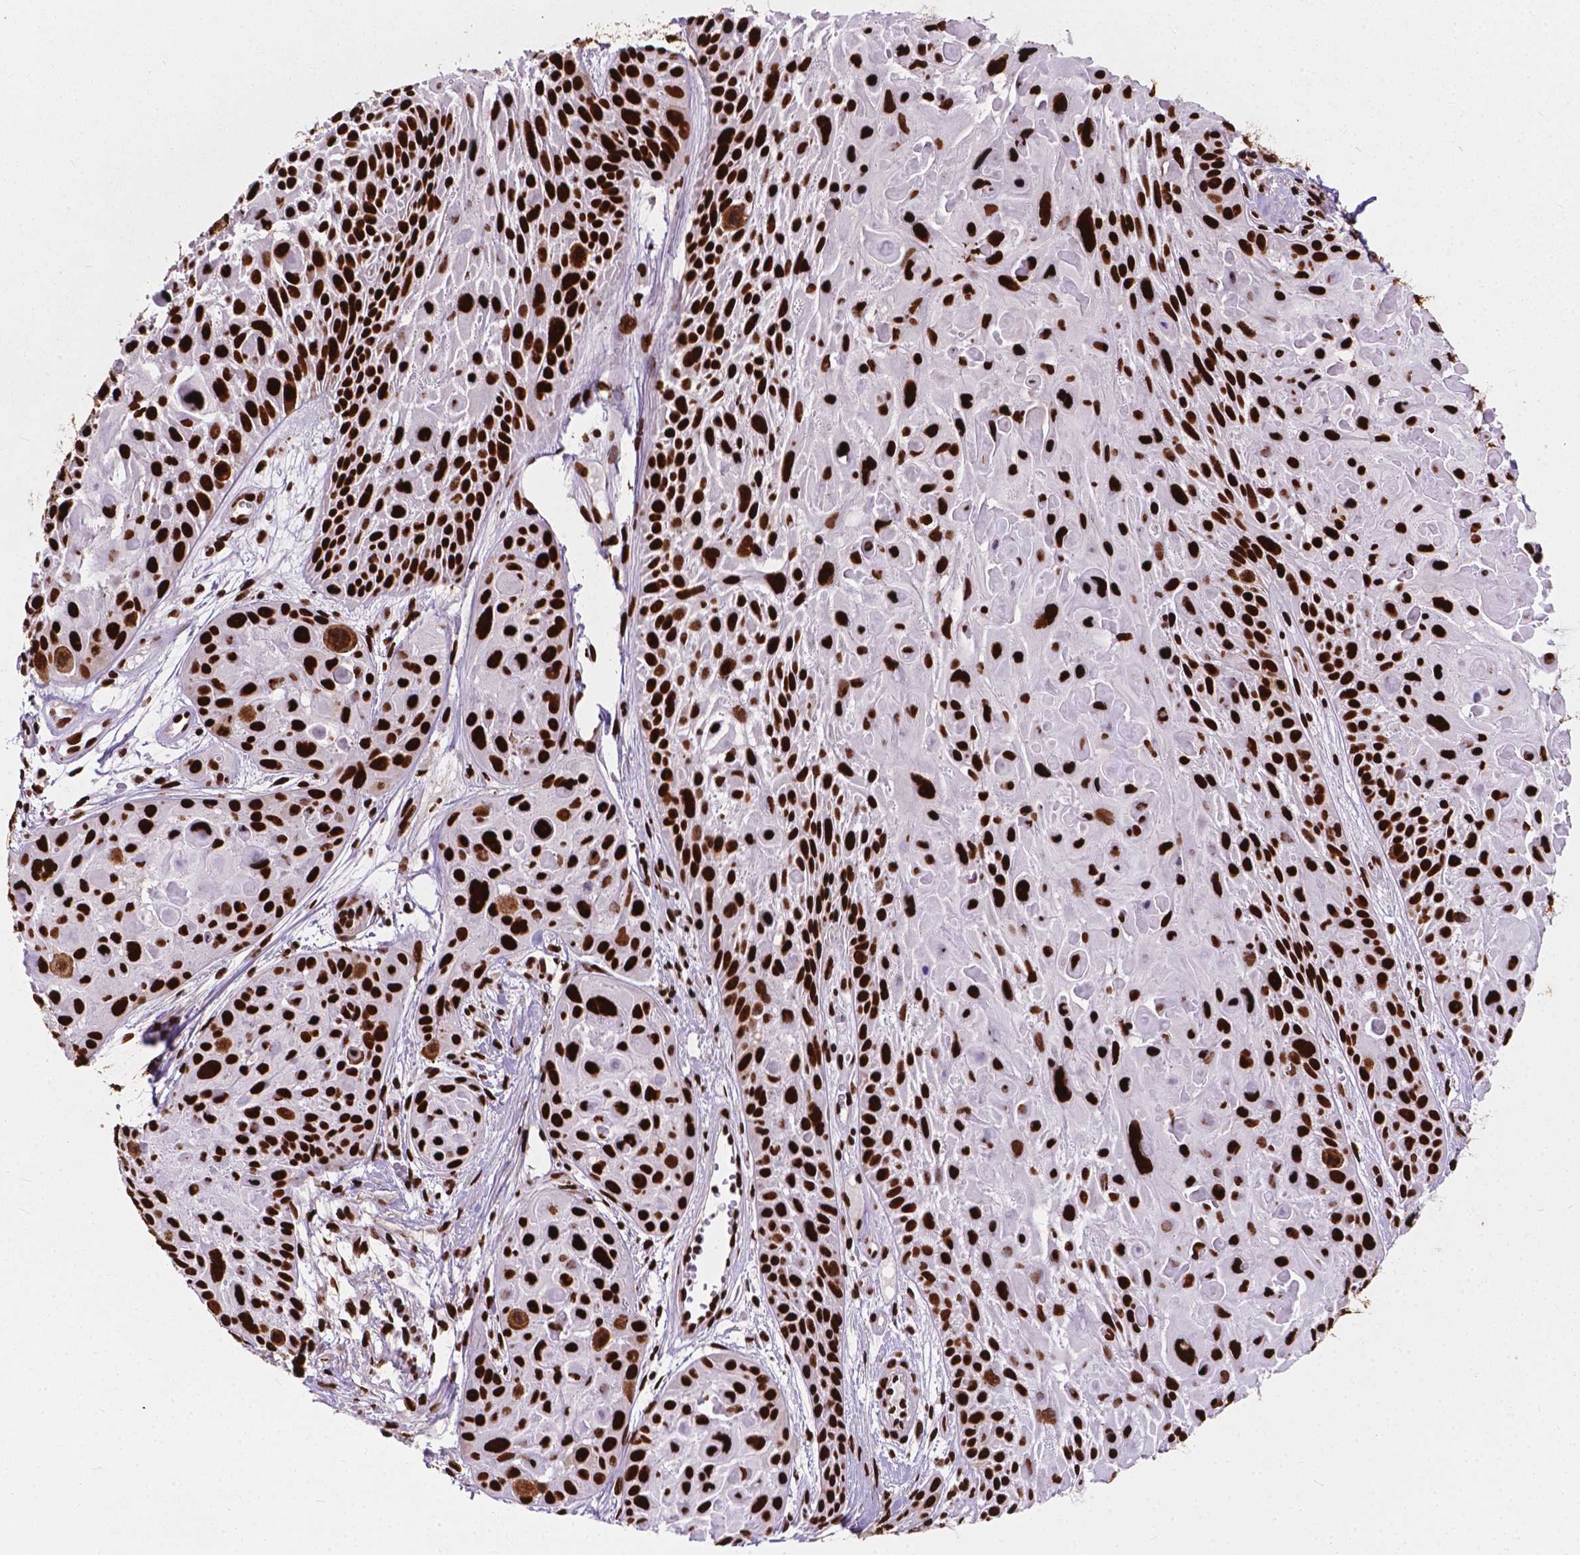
{"staining": {"intensity": "strong", "quantity": ">75%", "location": "nuclear"}, "tissue": "skin cancer", "cell_type": "Tumor cells", "image_type": "cancer", "snomed": [{"axis": "morphology", "description": "Squamous cell carcinoma, NOS"}, {"axis": "topography", "description": "Skin"}, {"axis": "topography", "description": "Anal"}], "caption": "A photomicrograph of skin squamous cell carcinoma stained for a protein shows strong nuclear brown staining in tumor cells.", "gene": "SMIM5", "patient": {"sex": "female", "age": 75}}